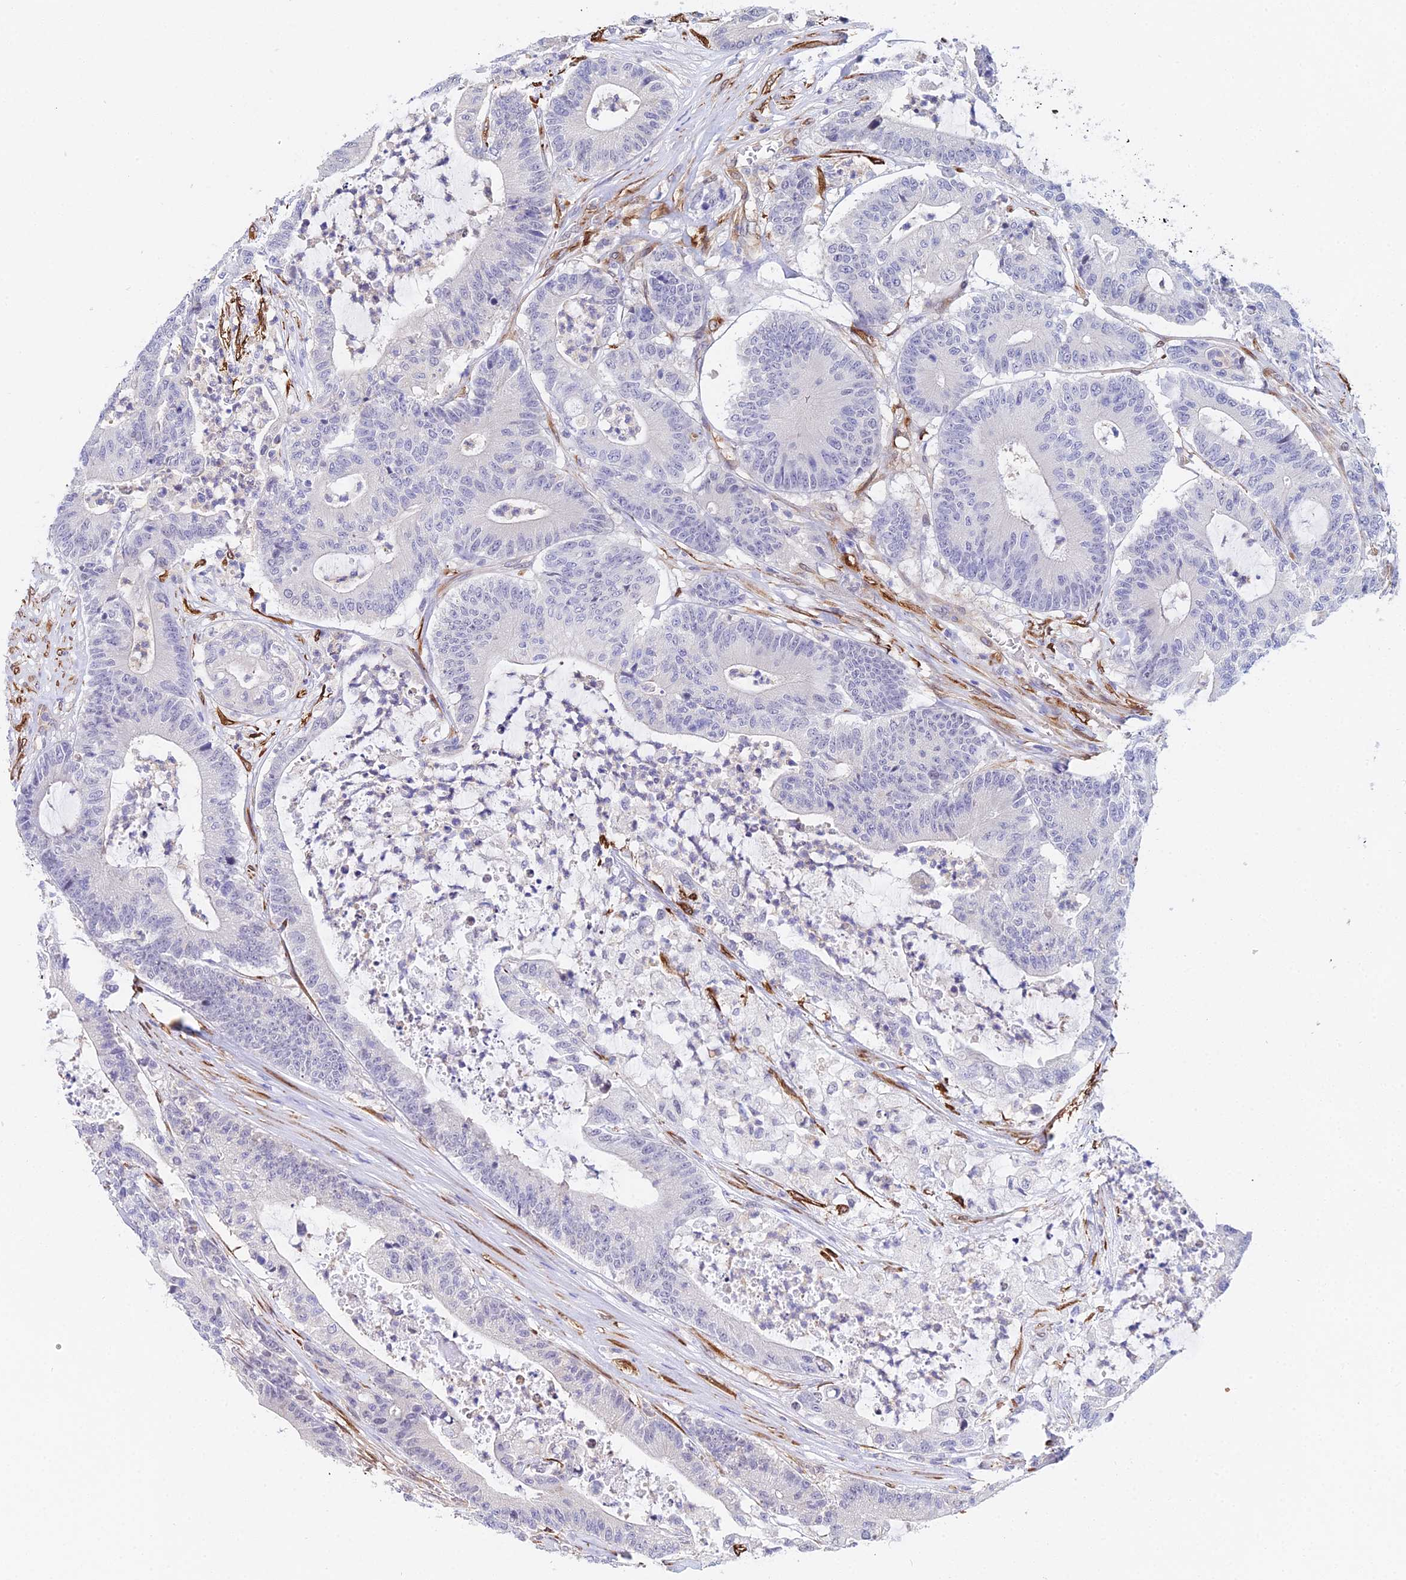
{"staining": {"intensity": "negative", "quantity": "none", "location": "none"}, "tissue": "colorectal cancer", "cell_type": "Tumor cells", "image_type": "cancer", "snomed": [{"axis": "morphology", "description": "Adenocarcinoma, NOS"}, {"axis": "topography", "description": "Colon"}], "caption": "The image displays no significant expression in tumor cells of adenocarcinoma (colorectal).", "gene": "MXRA7", "patient": {"sex": "female", "age": 84}}